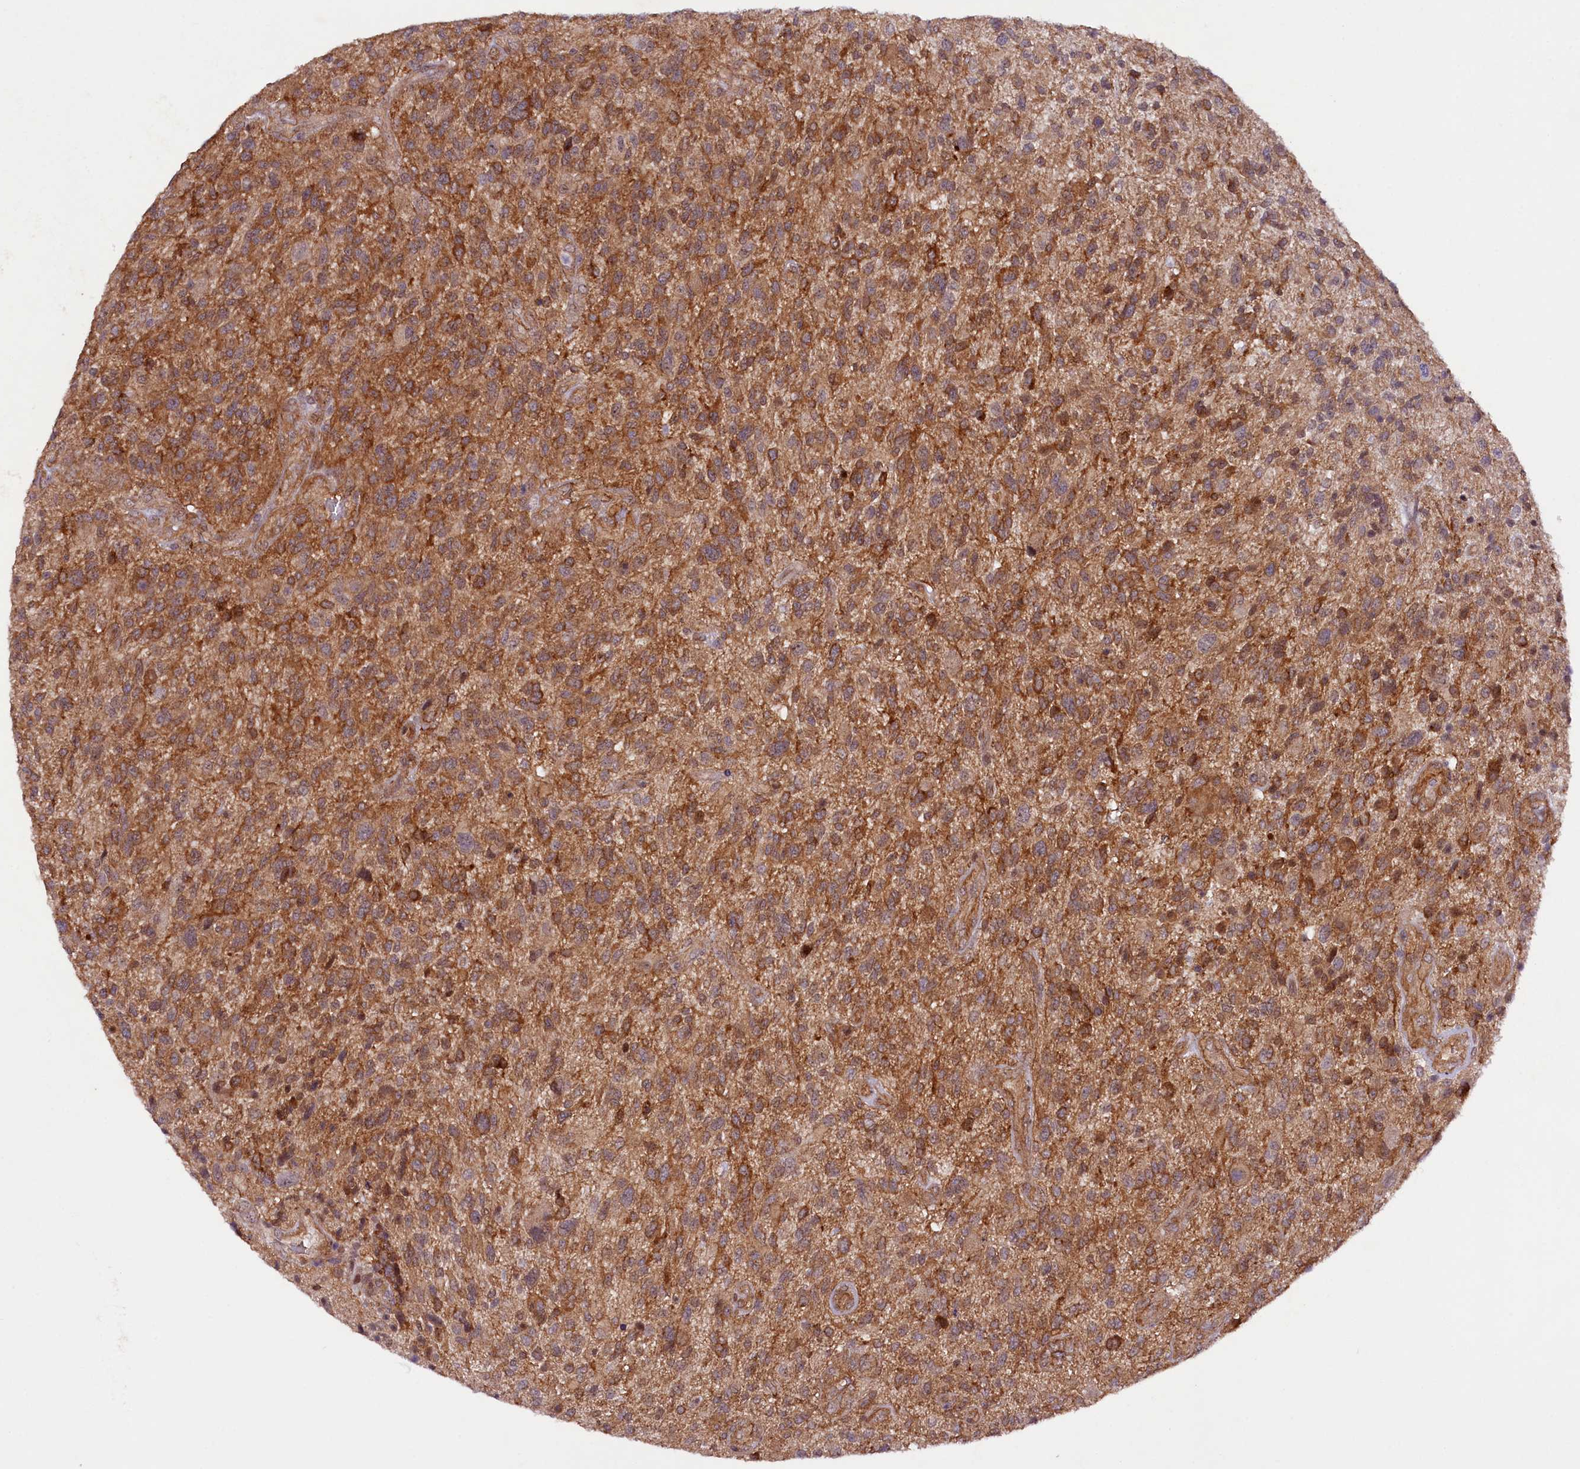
{"staining": {"intensity": "moderate", "quantity": ">75%", "location": "cytoplasmic/membranous"}, "tissue": "glioma", "cell_type": "Tumor cells", "image_type": "cancer", "snomed": [{"axis": "morphology", "description": "Glioma, malignant, High grade"}, {"axis": "topography", "description": "Brain"}], "caption": "Approximately >75% of tumor cells in glioma reveal moderate cytoplasmic/membranous protein positivity as visualized by brown immunohistochemical staining.", "gene": "PHLDB1", "patient": {"sex": "male", "age": 47}}